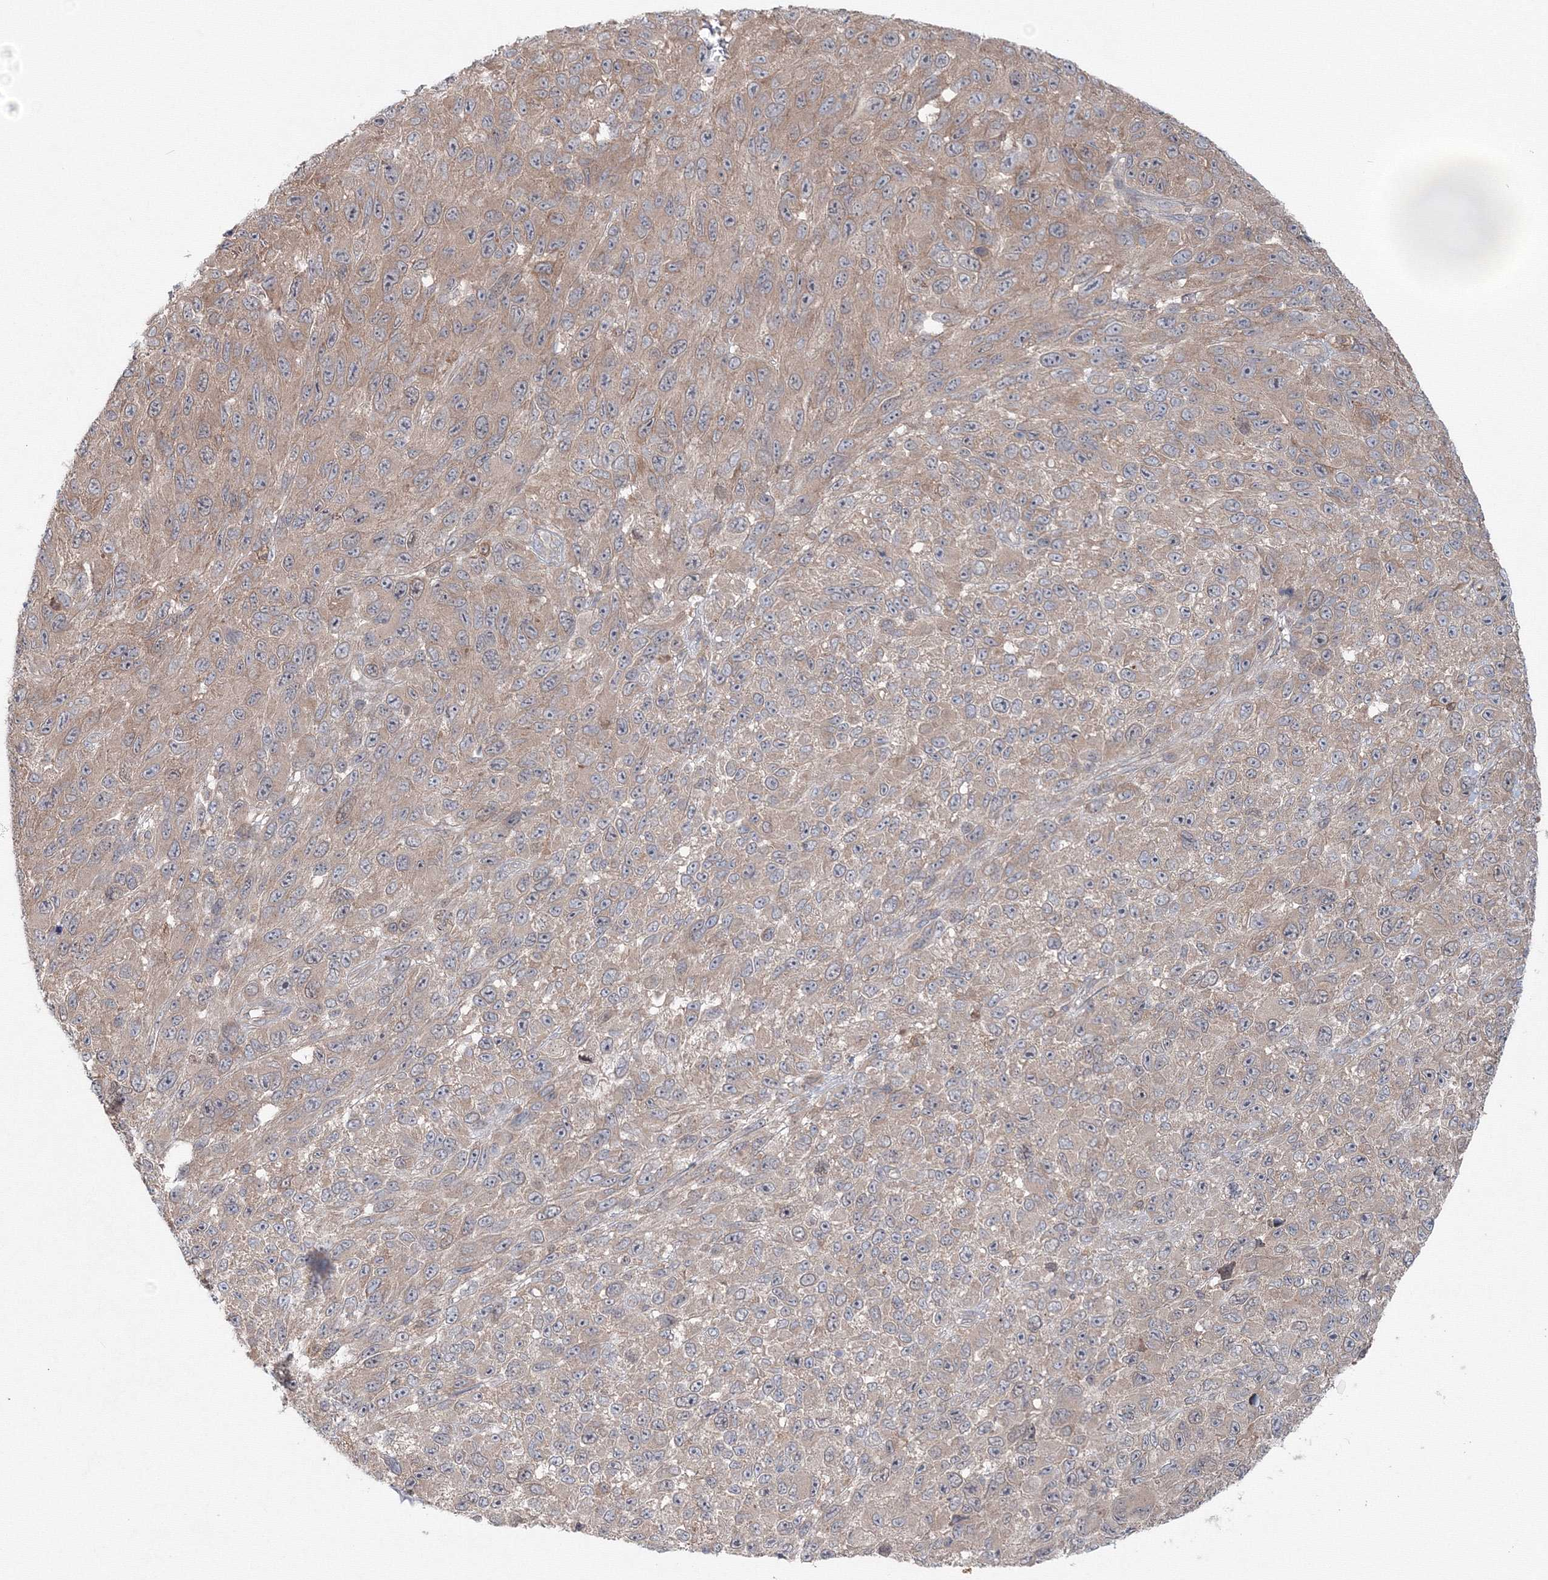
{"staining": {"intensity": "weak", "quantity": "25%-75%", "location": "cytoplasmic/membranous"}, "tissue": "melanoma", "cell_type": "Tumor cells", "image_type": "cancer", "snomed": [{"axis": "morphology", "description": "Malignant melanoma, NOS"}, {"axis": "topography", "description": "Skin"}], "caption": "An IHC photomicrograph of neoplastic tissue is shown. Protein staining in brown labels weak cytoplasmic/membranous positivity in melanoma within tumor cells.", "gene": "MKRN2", "patient": {"sex": "female", "age": 96}}